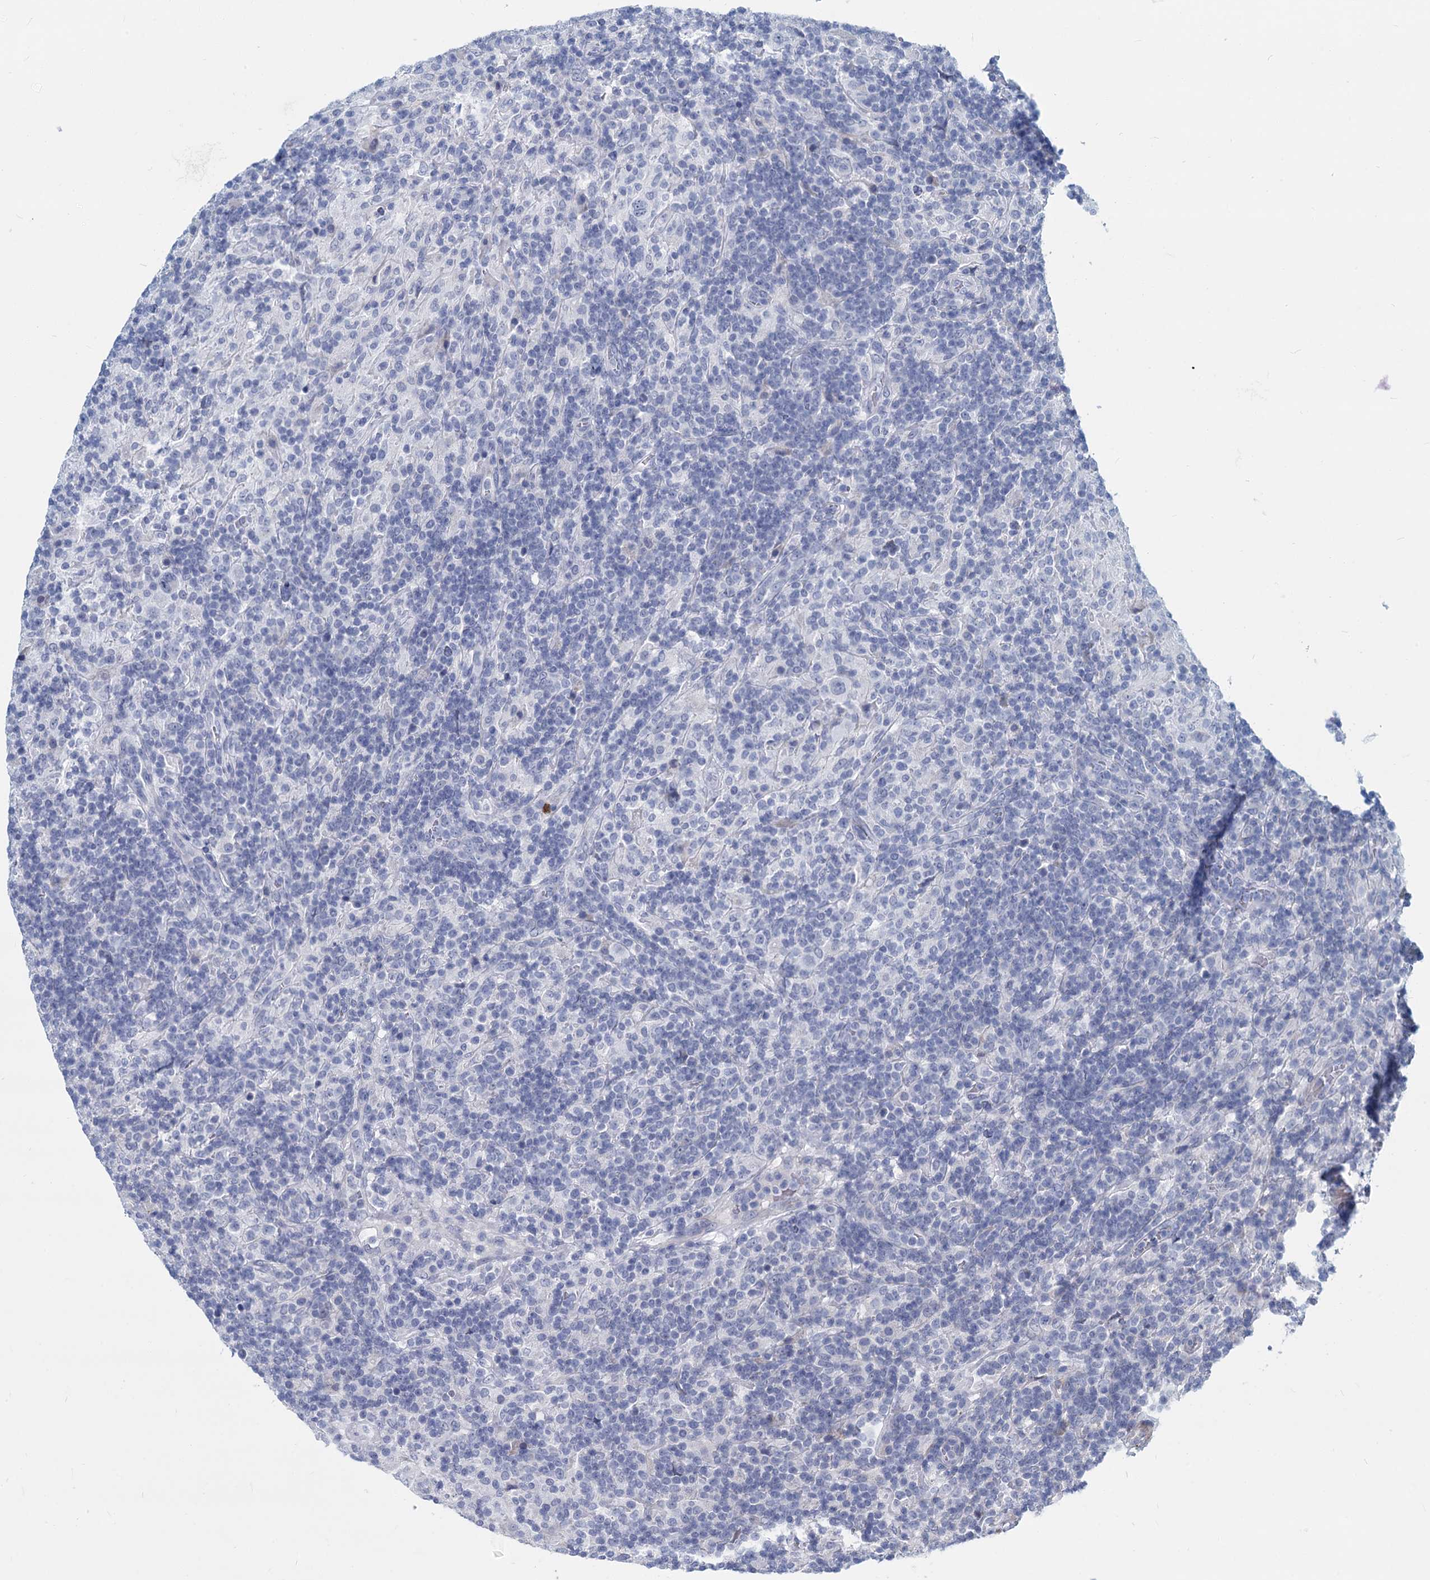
{"staining": {"intensity": "negative", "quantity": "none", "location": "none"}, "tissue": "lymphoma", "cell_type": "Tumor cells", "image_type": "cancer", "snomed": [{"axis": "morphology", "description": "Hodgkin's disease, NOS"}, {"axis": "topography", "description": "Lymph node"}], "caption": "High power microscopy histopathology image of an IHC micrograph of Hodgkin's disease, revealing no significant staining in tumor cells.", "gene": "GSTM3", "patient": {"sex": "male", "age": 70}}